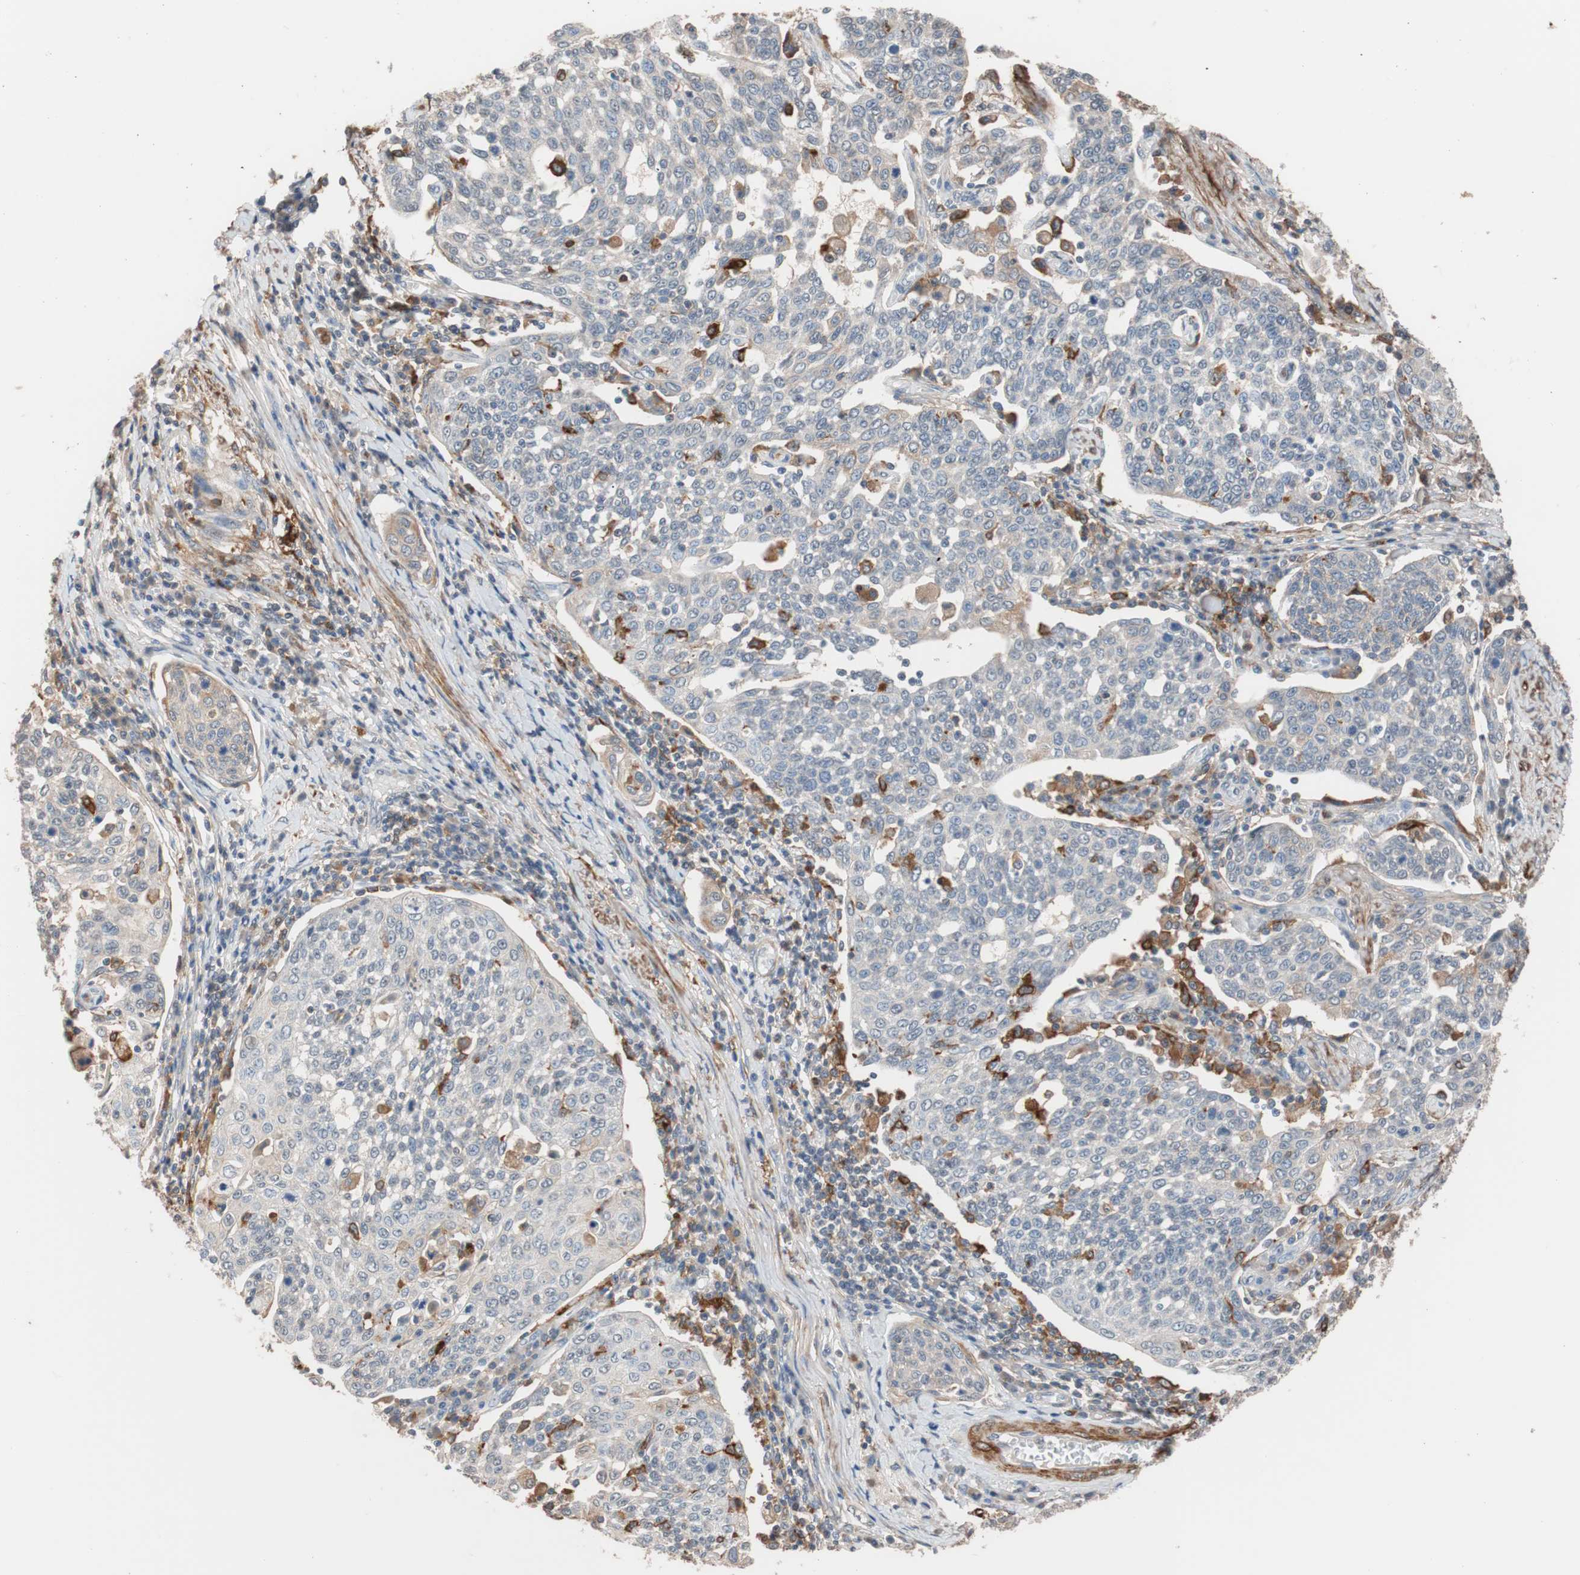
{"staining": {"intensity": "weak", "quantity": "<25%", "location": "cytoplasmic/membranous"}, "tissue": "cervical cancer", "cell_type": "Tumor cells", "image_type": "cancer", "snomed": [{"axis": "morphology", "description": "Squamous cell carcinoma, NOS"}, {"axis": "topography", "description": "Cervix"}], "caption": "Tumor cells are negative for protein expression in human cervical squamous cell carcinoma.", "gene": "LITAF", "patient": {"sex": "female", "age": 34}}